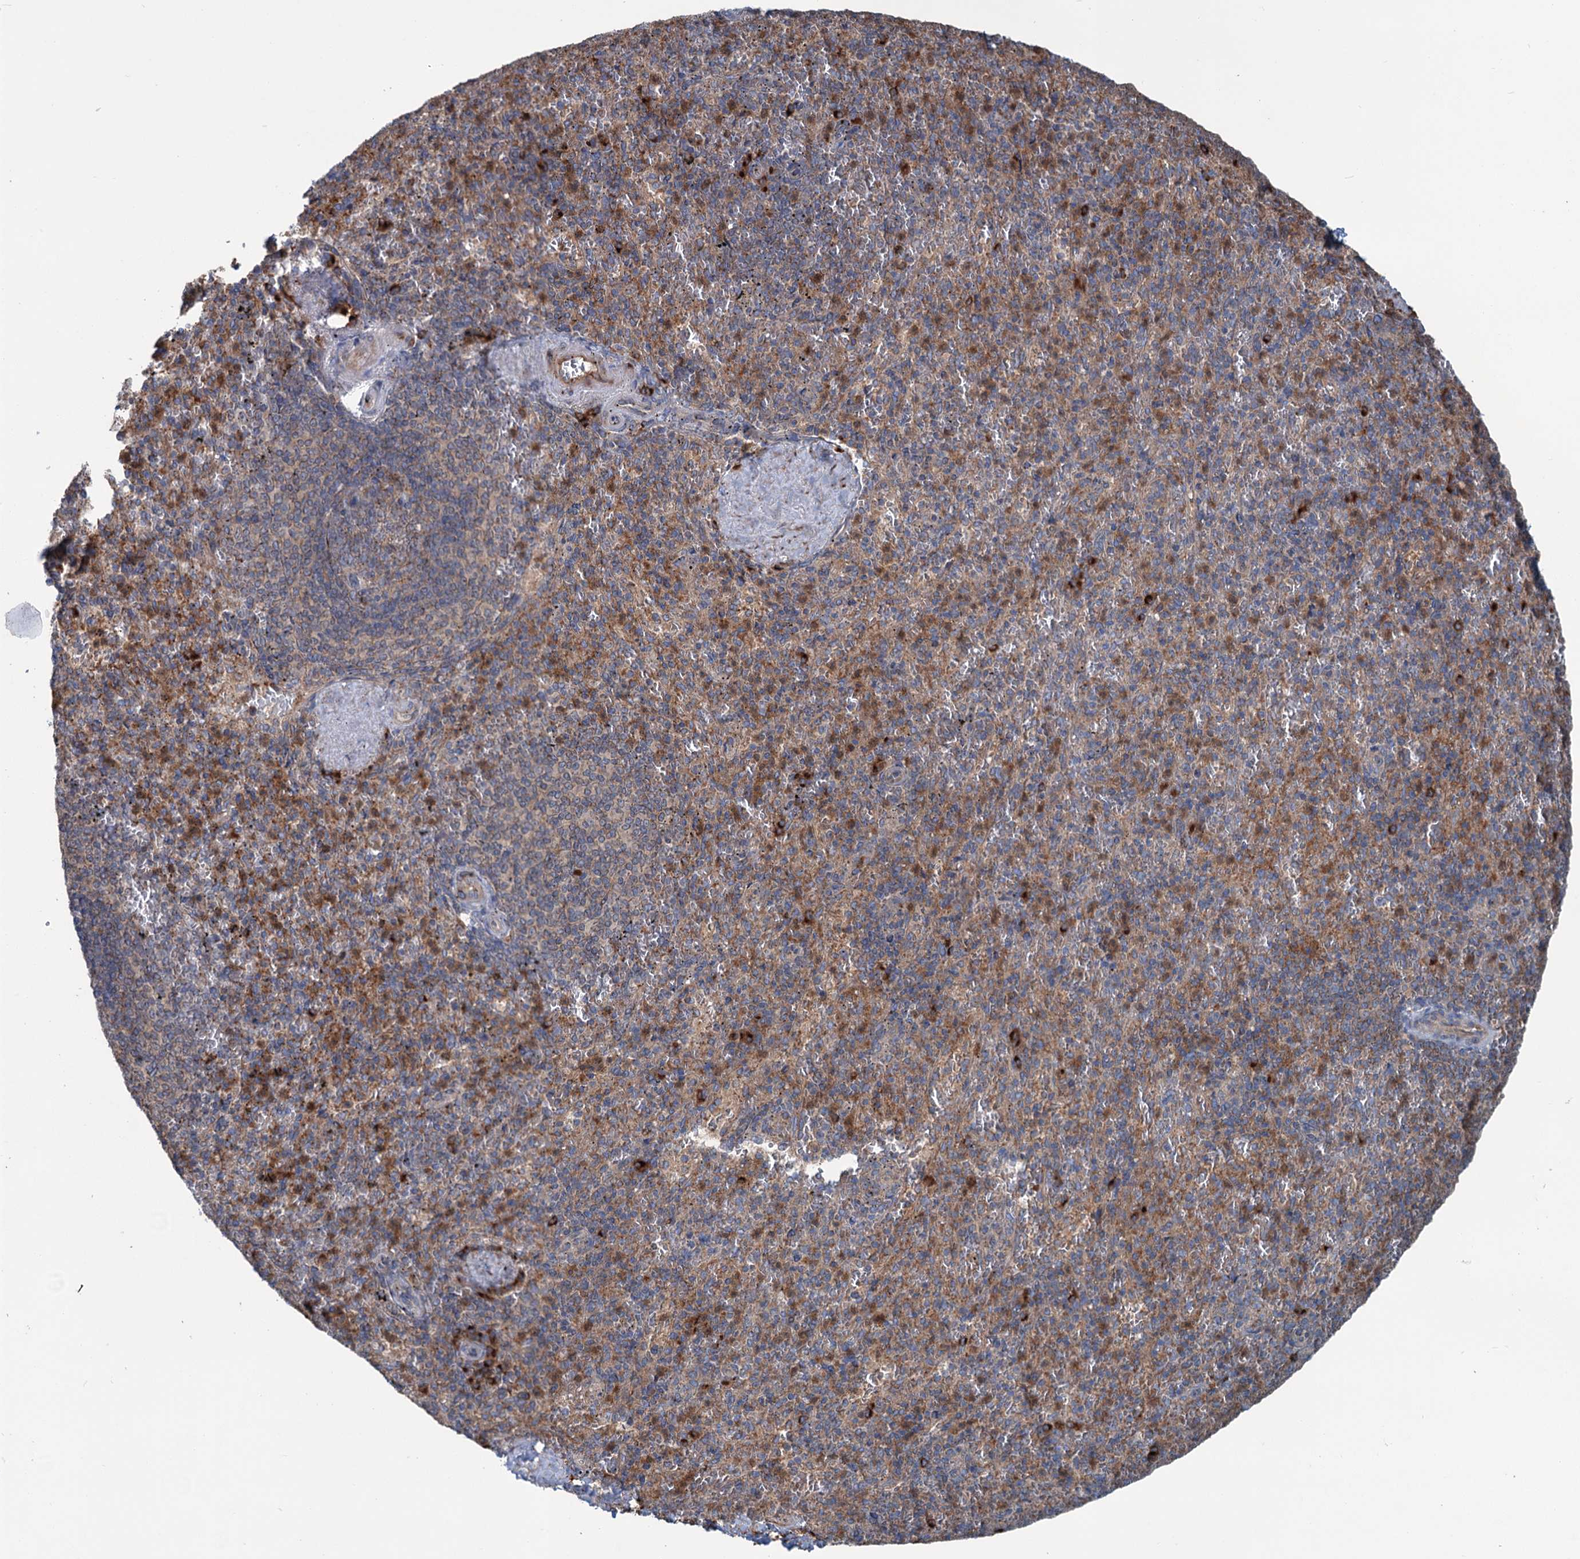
{"staining": {"intensity": "moderate", "quantity": "25%-75%", "location": "cytoplasmic/membranous"}, "tissue": "spleen", "cell_type": "Cells in red pulp", "image_type": "normal", "snomed": [{"axis": "morphology", "description": "Normal tissue, NOS"}, {"axis": "topography", "description": "Spleen"}], "caption": "Spleen stained with DAB (3,3'-diaminobenzidine) IHC displays medium levels of moderate cytoplasmic/membranous staining in approximately 25%-75% of cells in red pulp. The protein of interest is stained brown, and the nuclei are stained in blue (DAB (3,3'-diaminobenzidine) IHC with brightfield microscopy, high magnification).", "gene": "CALCOCO1", "patient": {"sex": "male", "age": 82}}